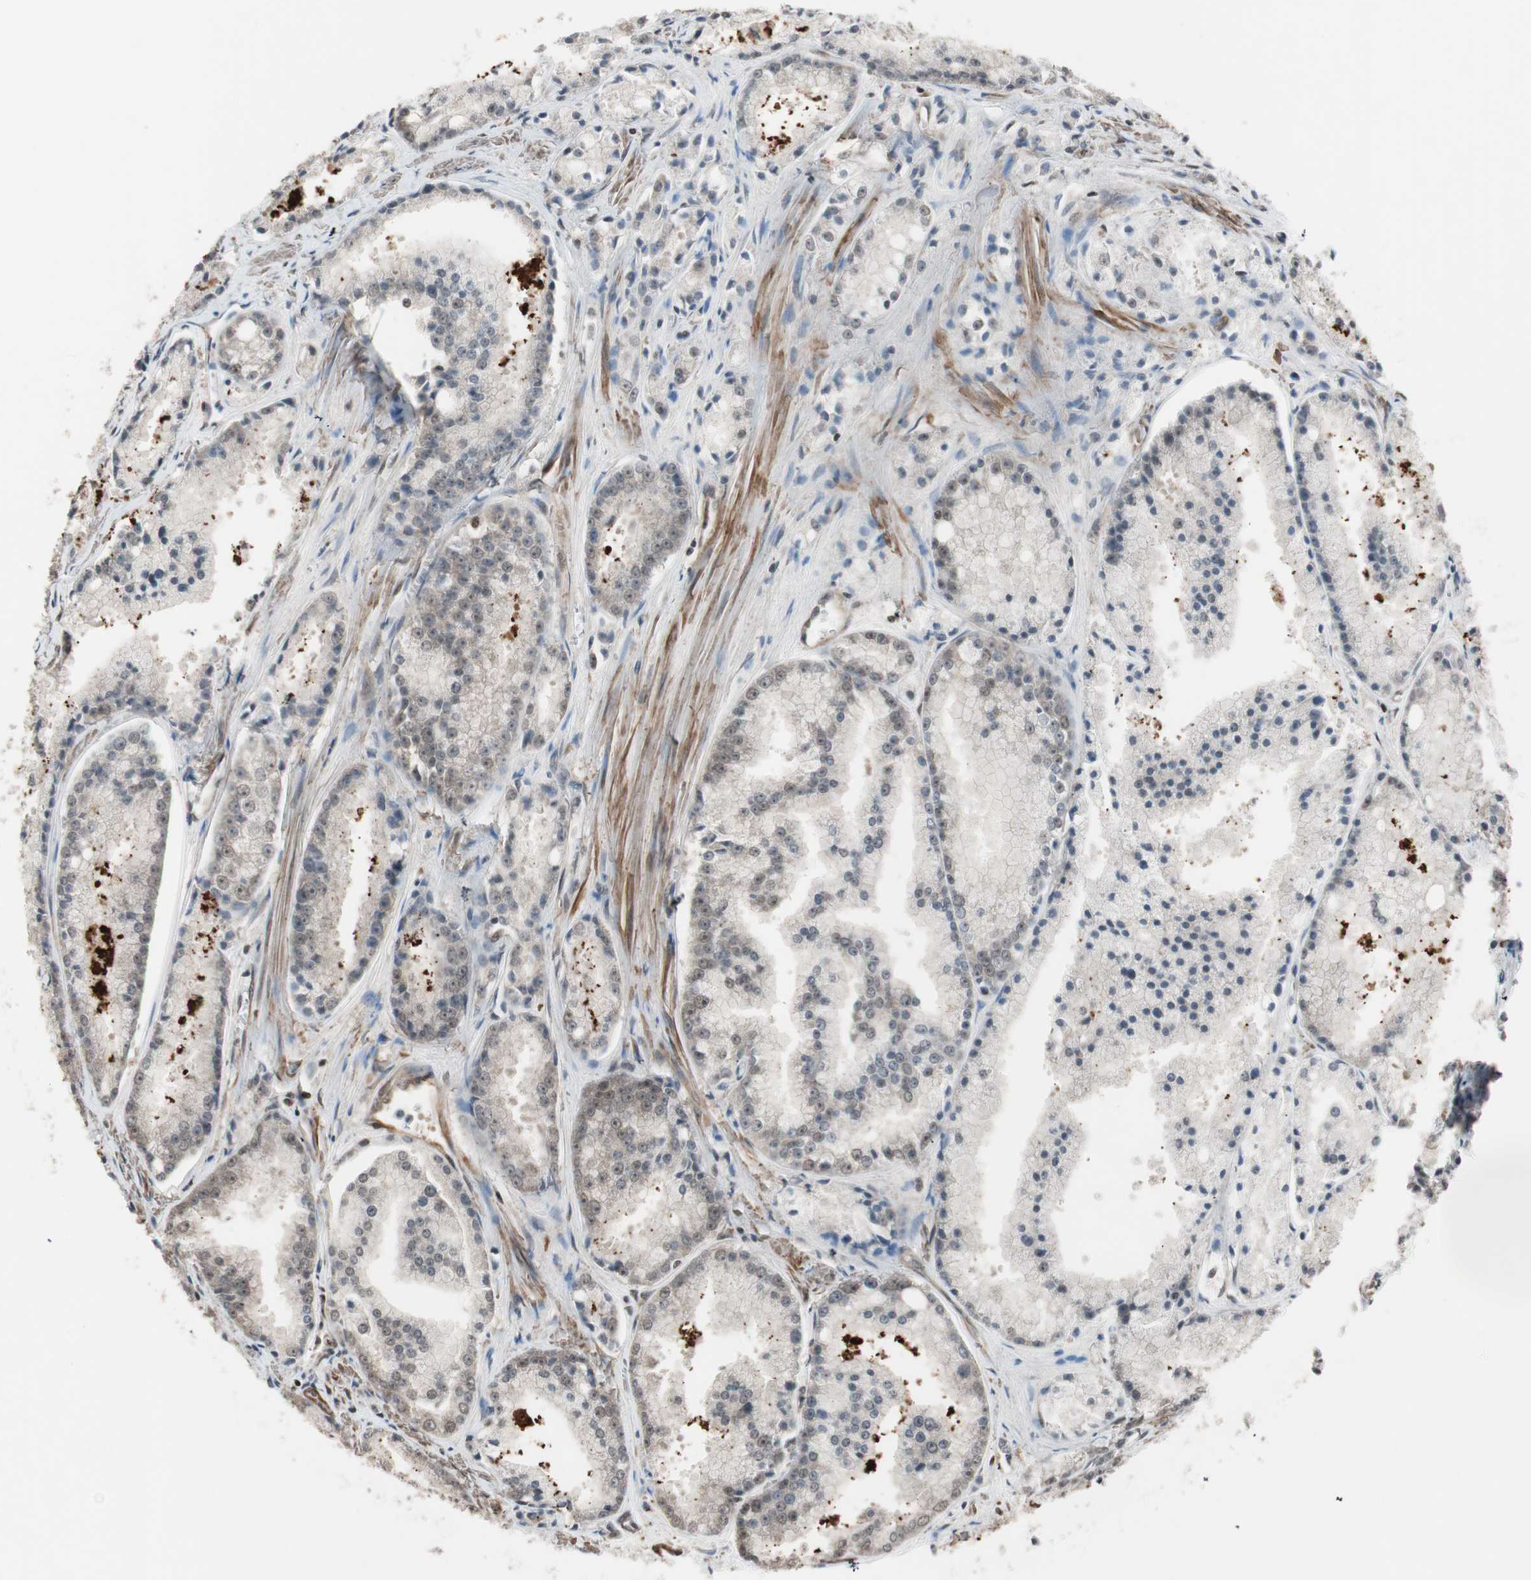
{"staining": {"intensity": "weak", "quantity": "<25%", "location": "nuclear"}, "tissue": "prostate cancer", "cell_type": "Tumor cells", "image_type": "cancer", "snomed": [{"axis": "morphology", "description": "Adenocarcinoma, Low grade"}, {"axis": "topography", "description": "Prostate"}], "caption": "Tumor cells show no significant protein expression in prostate cancer (adenocarcinoma (low-grade)).", "gene": "DRAP1", "patient": {"sex": "male", "age": 64}}